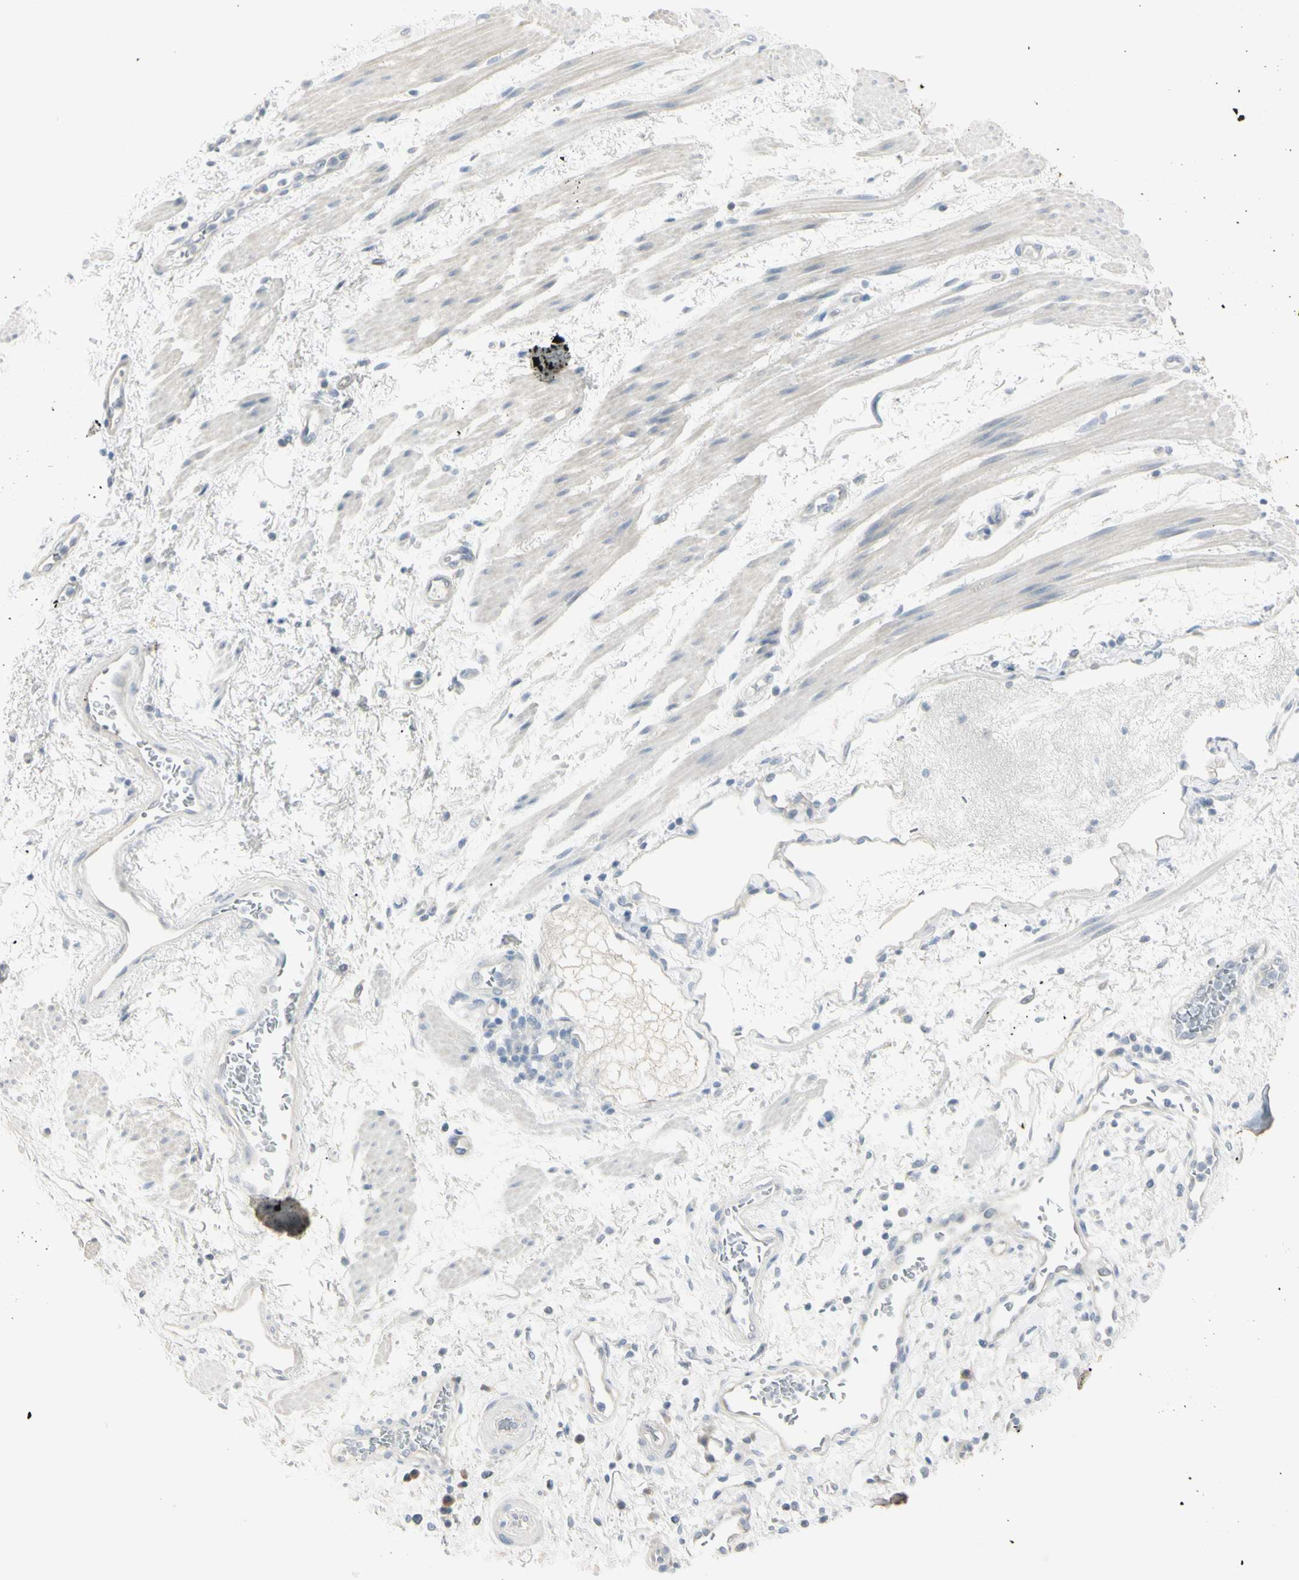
{"staining": {"intensity": "negative", "quantity": "none", "location": "none"}, "tissue": "esophagus", "cell_type": "Squamous epithelial cells", "image_type": "normal", "snomed": [{"axis": "morphology", "description": "Normal tissue, NOS"}, {"axis": "topography", "description": "Esophagus"}], "caption": "This is a histopathology image of immunohistochemistry (IHC) staining of benign esophagus, which shows no staining in squamous epithelial cells.", "gene": "PIP", "patient": {"sex": "male", "age": 54}}